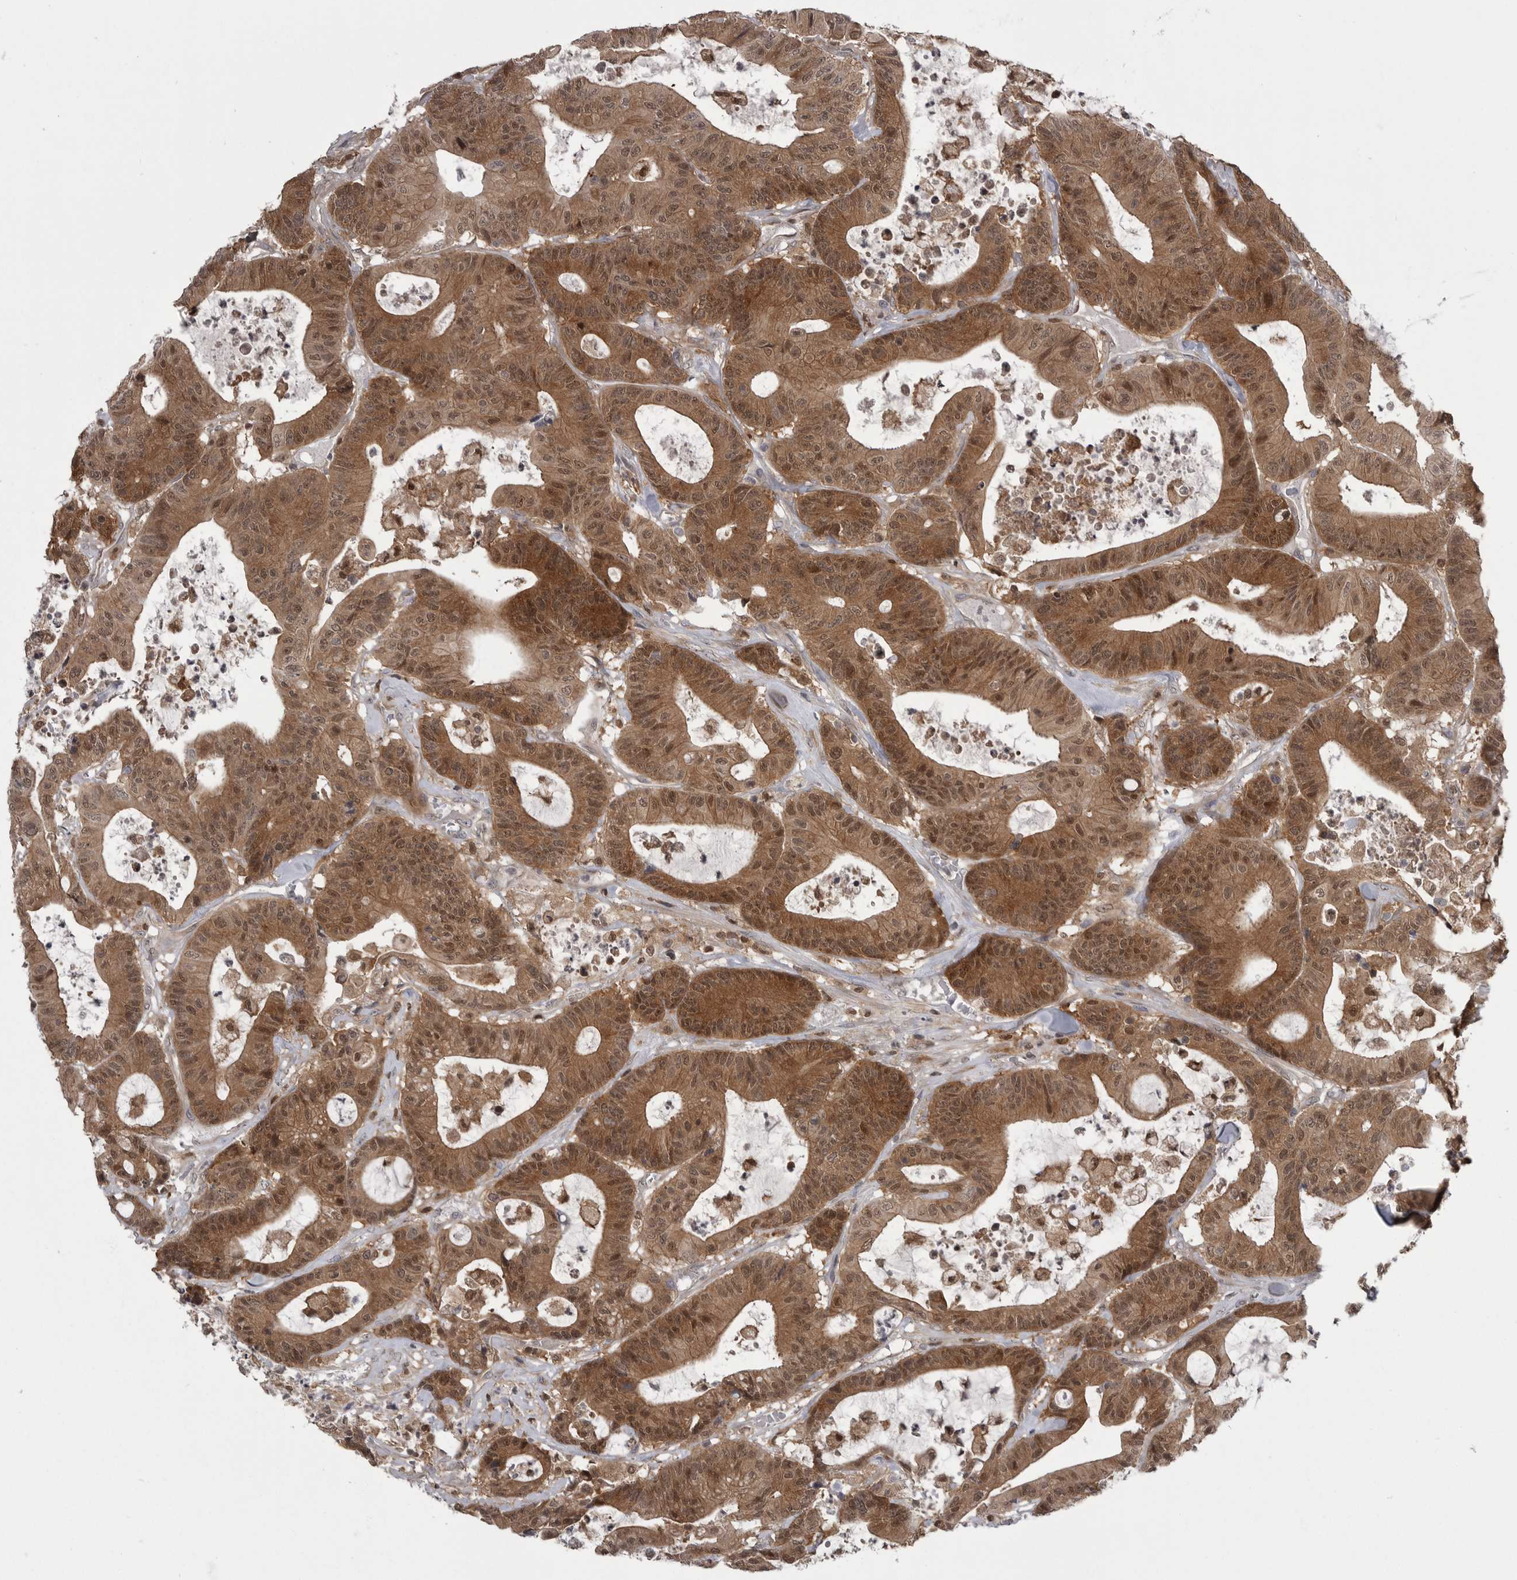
{"staining": {"intensity": "moderate", "quantity": ">75%", "location": "cytoplasmic/membranous,nuclear"}, "tissue": "colorectal cancer", "cell_type": "Tumor cells", "image_type": "cancer", "snomed": [{"axis": "morphology", "description": "Adenocarcinoma, NOS"}, {"axis": "topography", "description": "Colon"}], "caption": "A brown stain shows moderate cytoplasmic/membranous and nuclear expression of a protein in colorectal adenocarcinoma tumor cells. The staining is performed using DAB (3,3'-diaminobenzidine) brown chromogen to label protein expression. The nuclei are counter-stained blue using hematoxylin.", "gene": "MAPK13", "patient": {"sex": "female", "age": 84}}